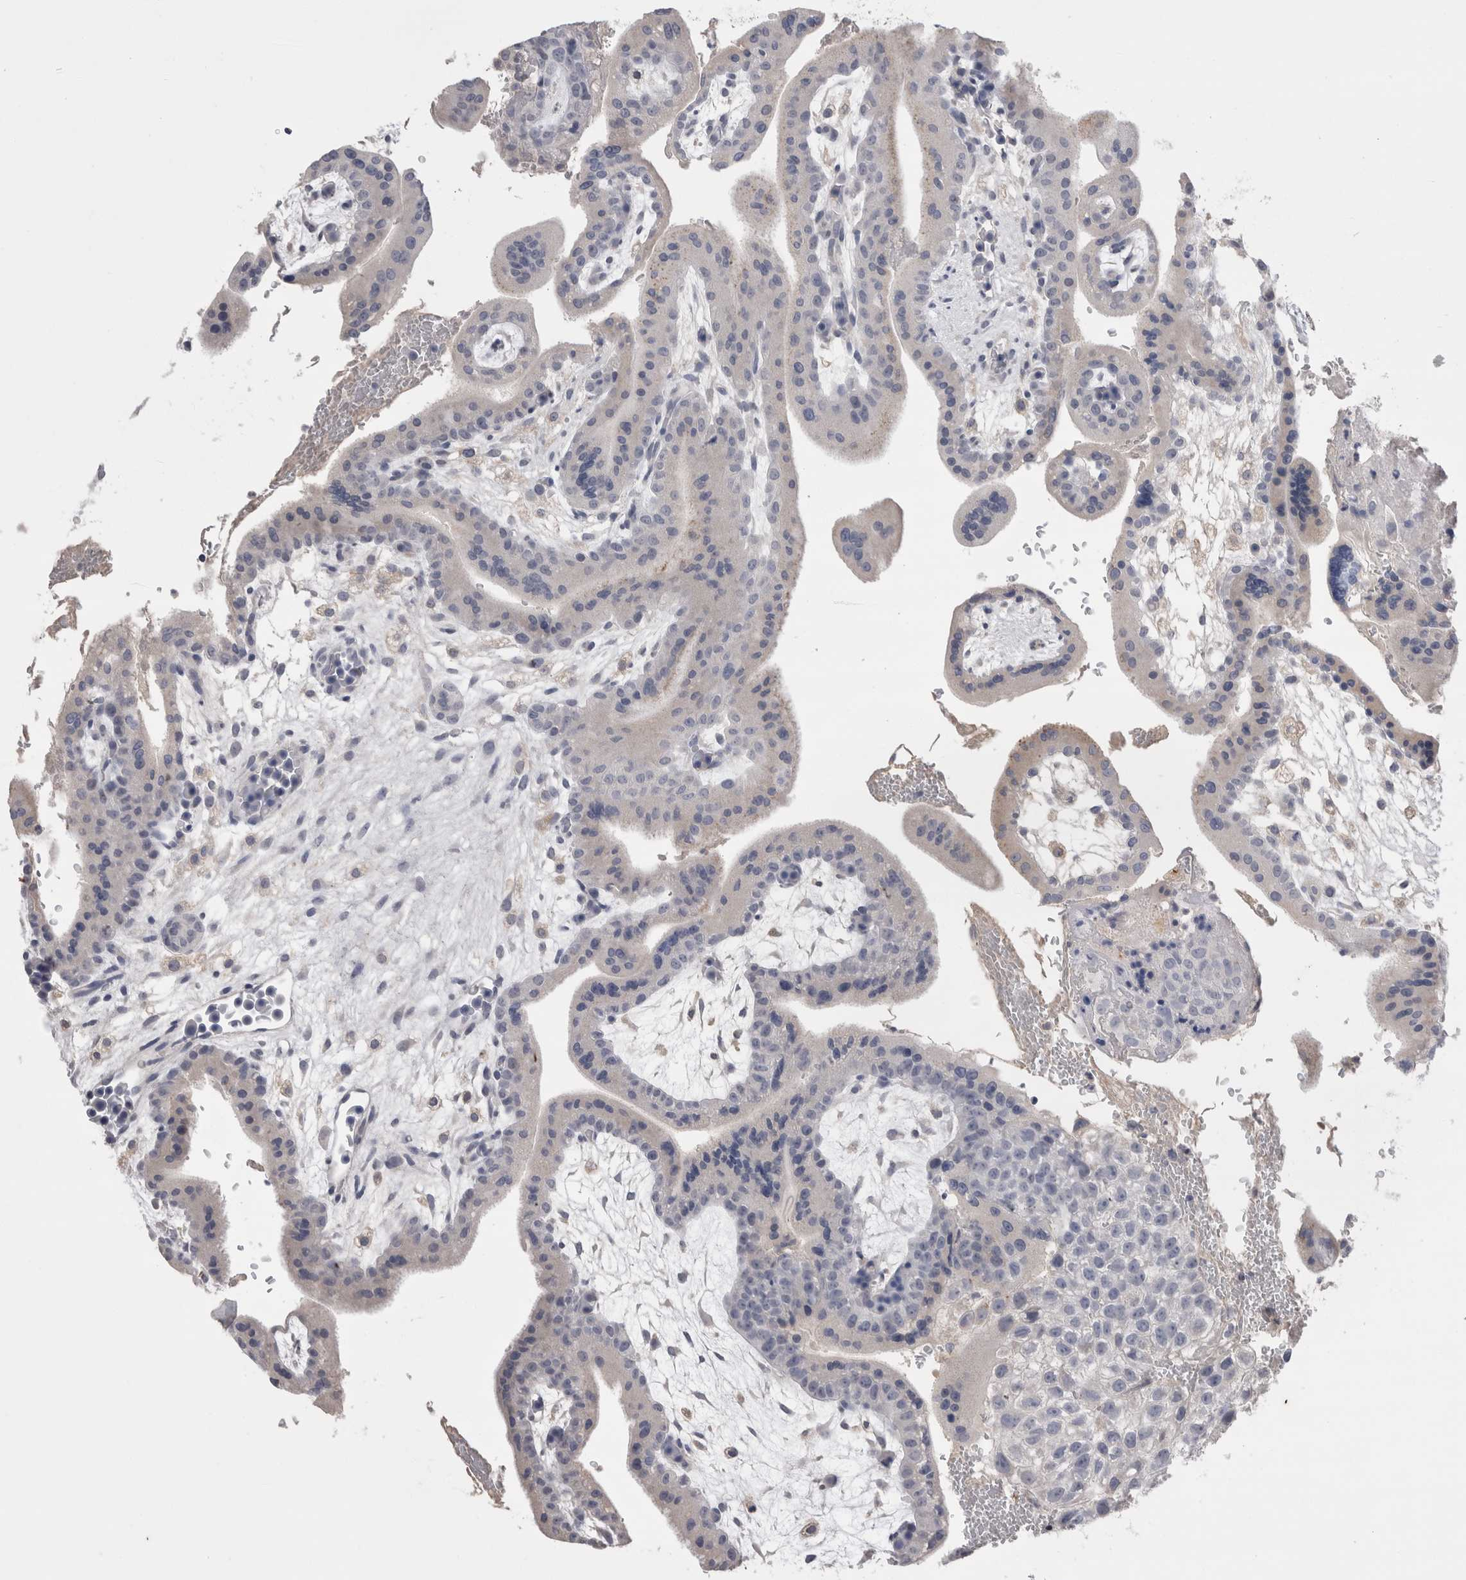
{"staining": {"intensity": "weak", "quantity": "<25%", "location": "cytoplasmic/membranous"}, "tissue": "placenta", "cell_type": "Decidual cells", "image_type": "normal", "snomed": [{"axis": "morphology", "description": "Normal tissue, NOS"}, {"axis": "topography", "description": "Placenta"}], "caption": "The micrograph exhibits no staining of decidual cells in normal placenta. Nuclei are stained in blue.", "gene": "REG1A", "patient": {"sex": "female", "age": 35}}